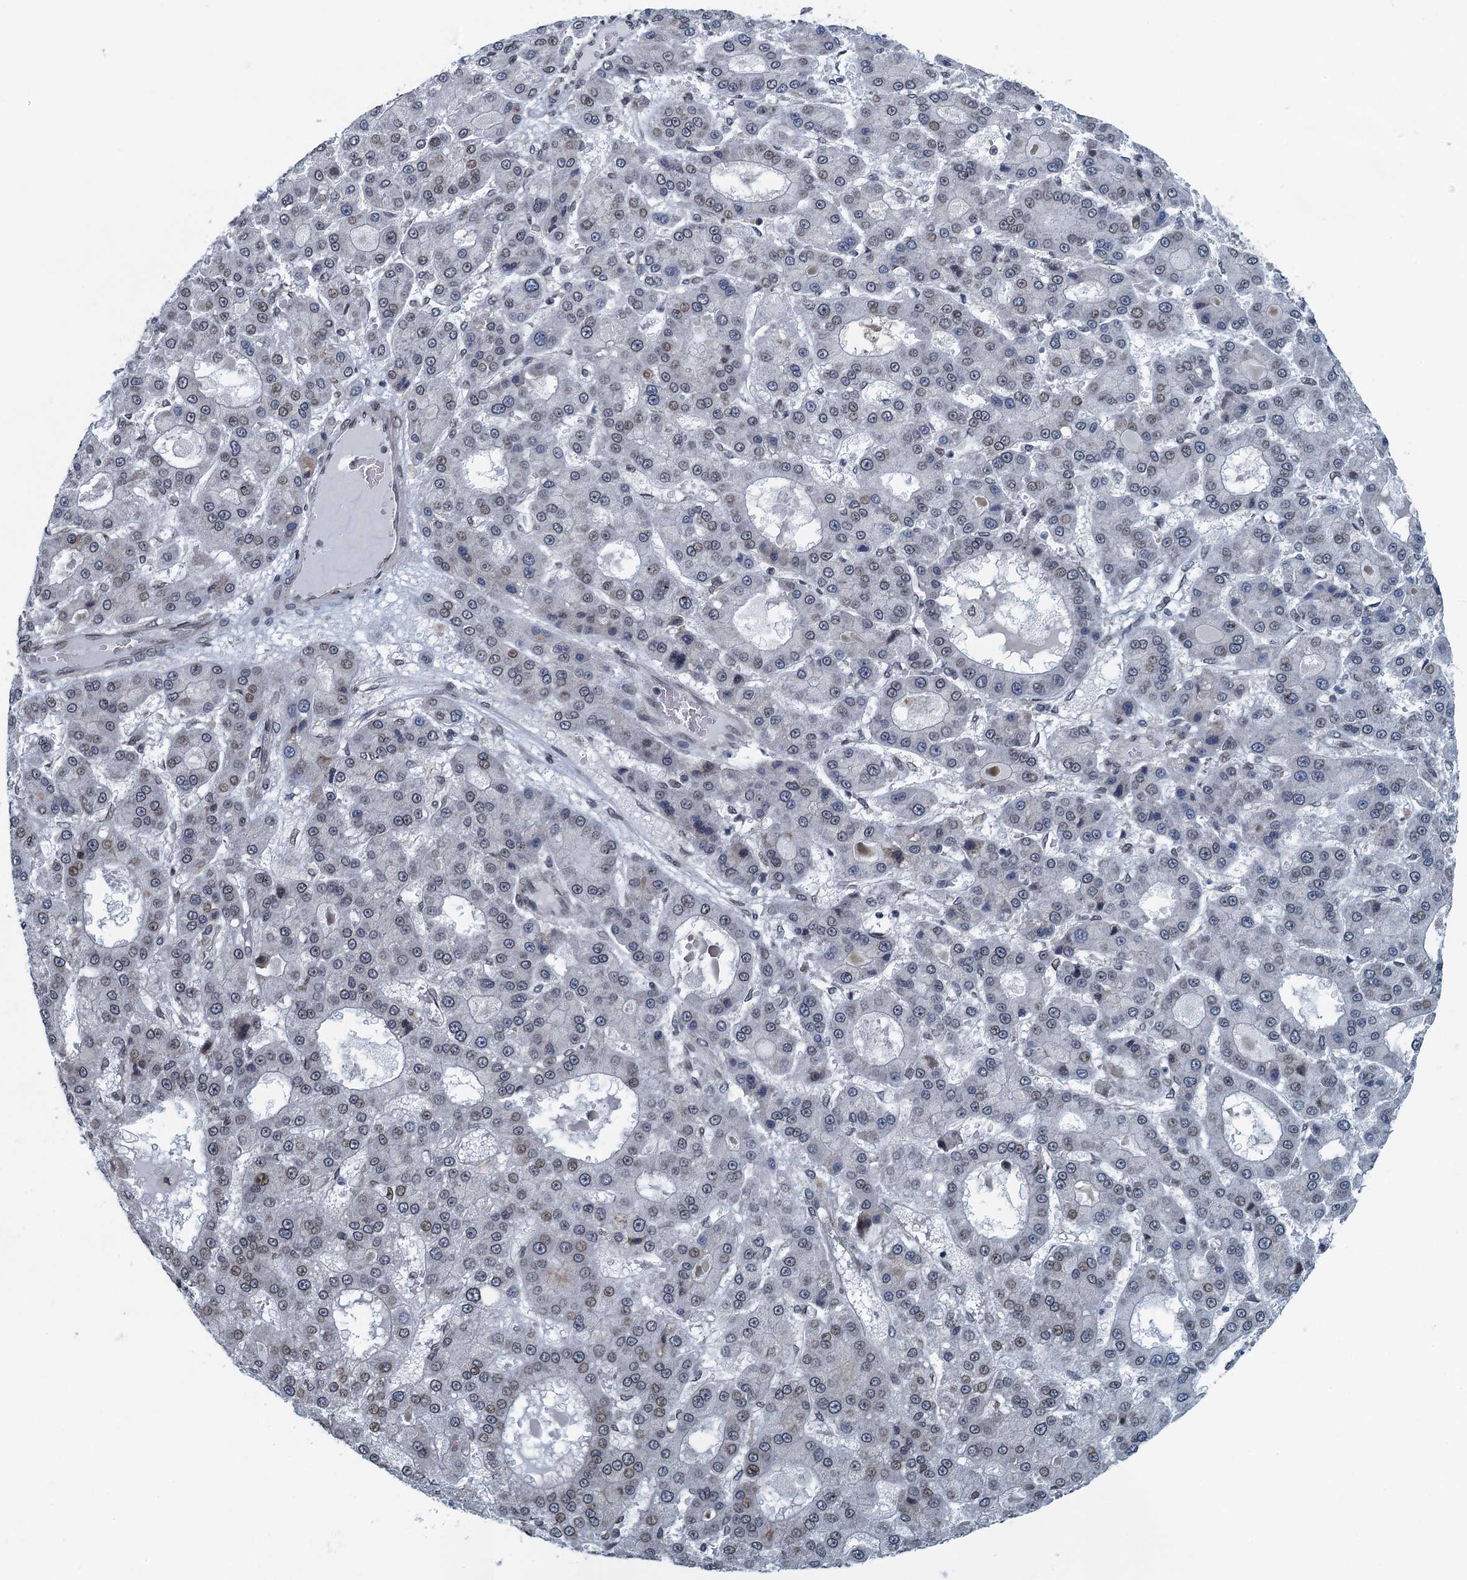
{"staining": {"intensity": "weak", "quantity": "25%-75%", "location": "cytoplasmic/membranous,nuclear"}, "tissue": "liver cancer", "cell_type": "Tumor cells", "image_type": "cancer", "snomed": [{"axis": "morphology", "description": "Carcinoma, Hepatocellular, NOS"}, {"axis": "topography", "description": "Liver"}], "caption": "Human liver cancer stained for a protein (brown) displays weak cytoplasmic/membranous and nuclear positive positivity in about 25%-75% of tumor cells.", "gene": "CCDC34", "patient": {"sex": "male", "age": 70}}